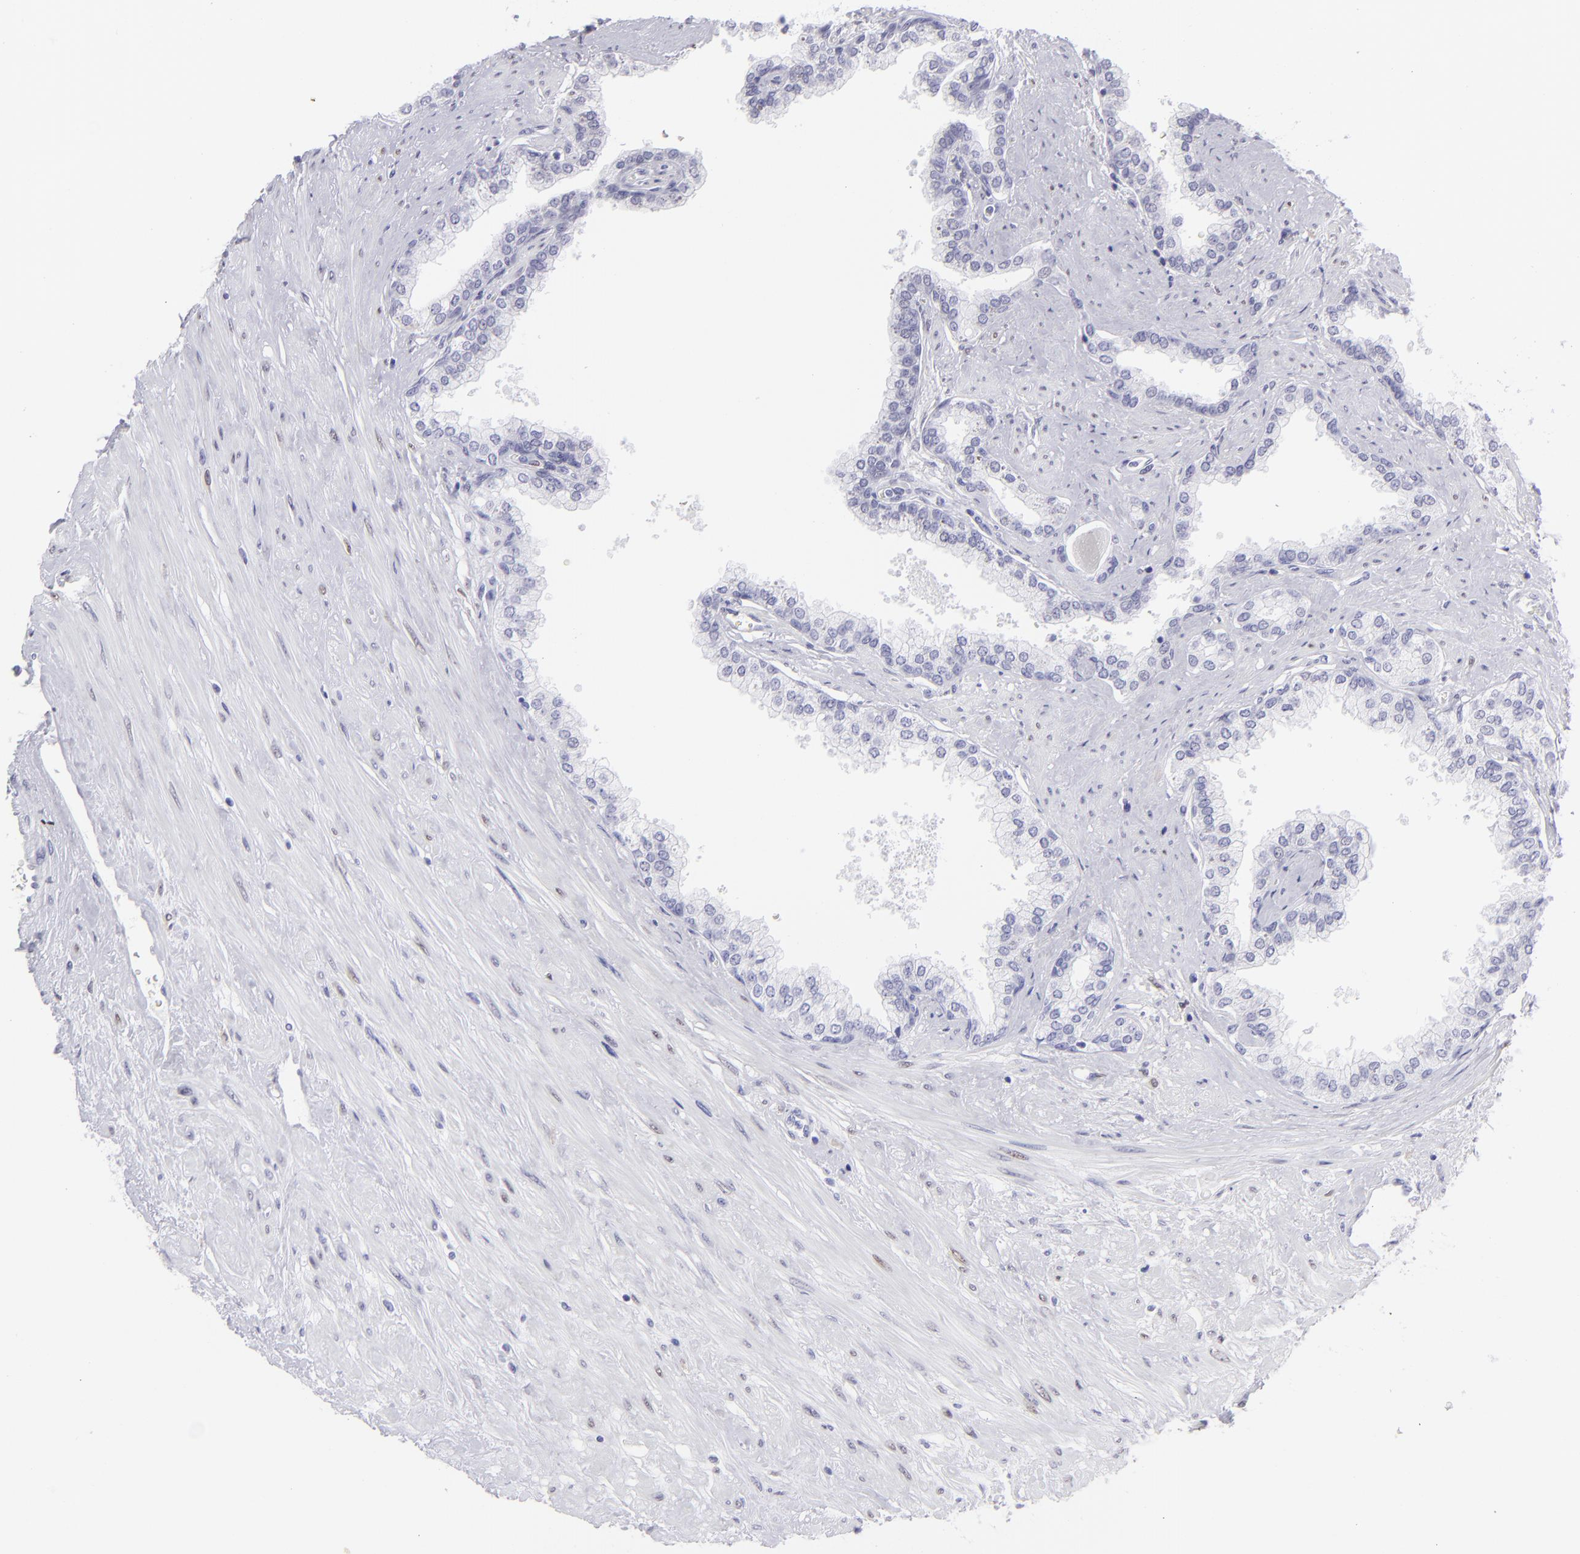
{"staining": {"intensity": "negative", "quantity": "none", "location": "none"}, "tissue": "prostate", "cell_type": "Glandular cells", "image_type": "normal", "snomed": [{"axis": "morphology", "description": "Normal tissue, NOS"}, {"axis": "topography", "description": "Prostate"}], "caption": "The photomicrograph demonstrates no staining of glandular cells in unremarkable prostate. Nuclei are stained in blue.", "gene": "MITF", "patient": {"sex": "male", "age": 60}}